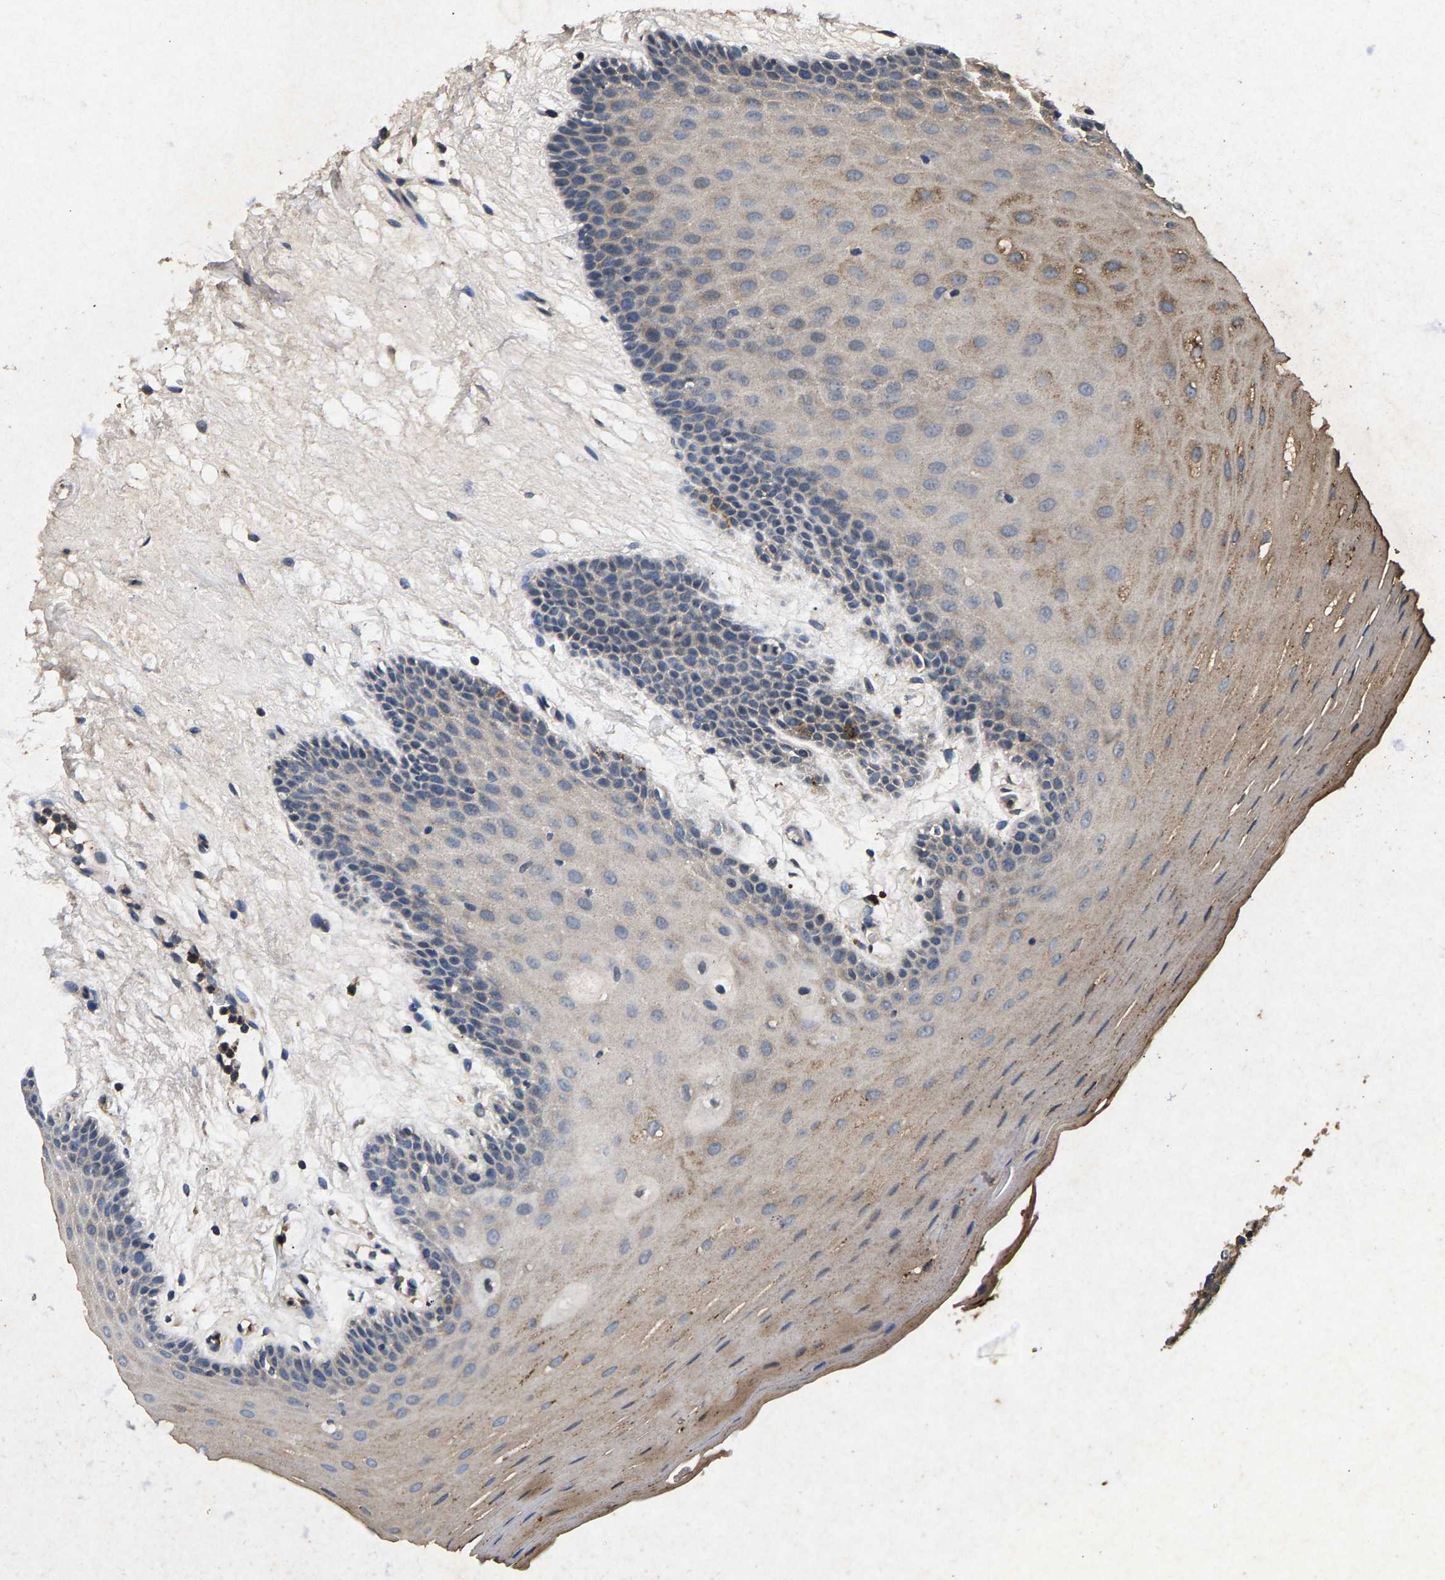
{"staining": {"intensity": "weak", "quantity": ">75%", "location": "cytoplasmic/membranous"}, "tissue": "oral mucosa", "cell_type": "Squamous epithelial cells", "image_type": "normal", "snomed": [{"axis": "morphology", "description": "Normal tissue, NOS"}, {"axis": "morphology", "description": "Squamous cell carcinoma, NOS"}, {"axis": "topography", "description": "Skeletal muscle"}, {"axis": "topography", "description": "Oral tissue"}, {"axis": "topography", "description": "Head-Neck"}], "caption": "Immunohistochemical staining of unremarkable human oral mucosa displays low levels of weak cytoplasmic/membranous staining in approximately >75% of squamous epithelial cells.", "gene": "PPP1CC", "patient": {"sex": "male", "age": 71}}